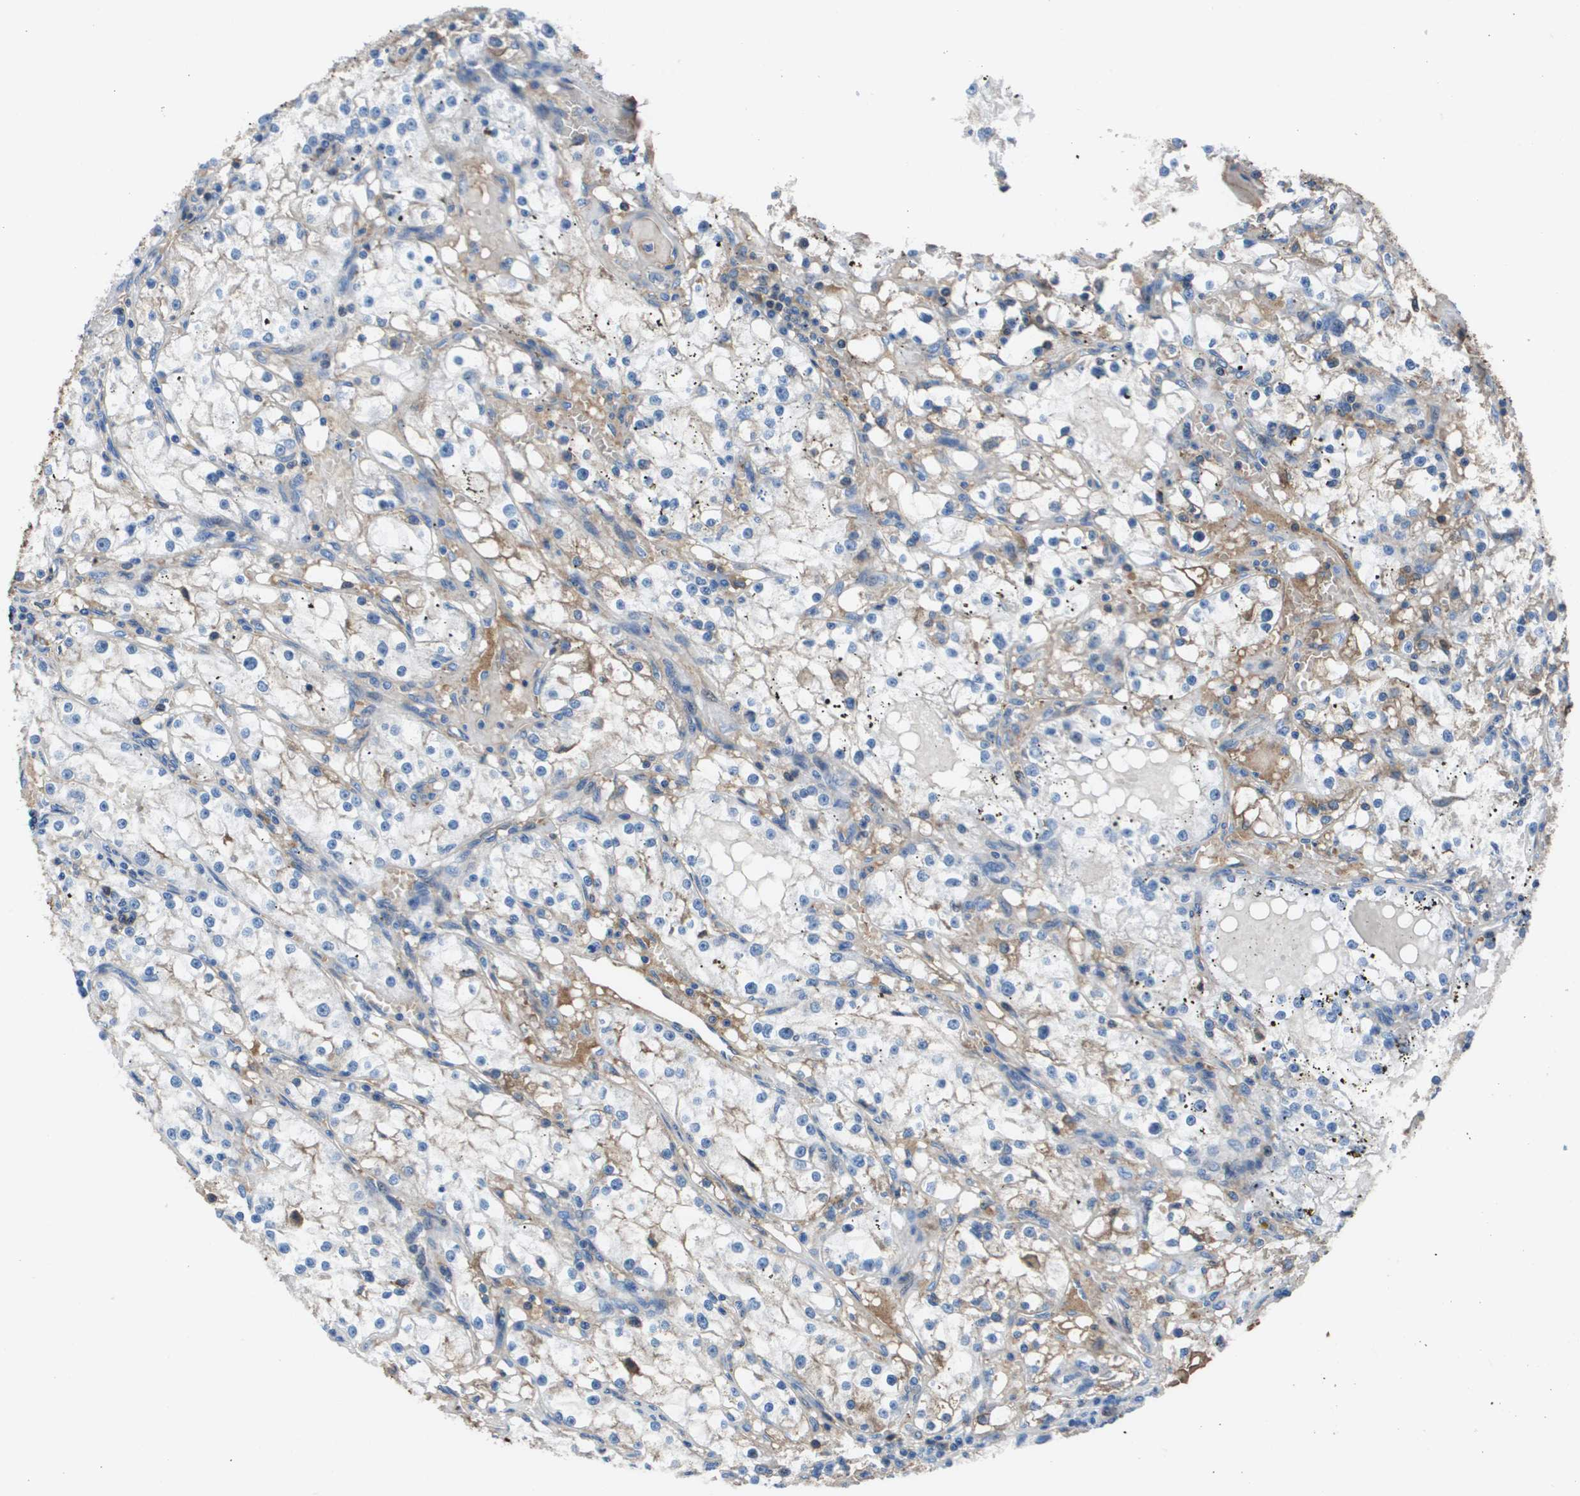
{"staining": {"intensity": "moderate", "quantity": "<25%", "location": "cytoplasmic/membranous"}, "tissue": "renal cancer", "cell_type": "Tumor cells", "image_type": "cancer", "snomed": [{"axis": "morphology", "description": "Adenocarcinoma, NOS"}, {"axis": "topography", "description": "Kidney"}], "caption": "DAB (3,3'-diaminobenzidine) immunohistochemical staining of human renal cancer (adenocarcinoma) reveals moderate cytoplasmic/membranous protein expression in about <25% of tumor cells.", "gene": "VTN", "patient": {"sex": "male", "age": 56}}